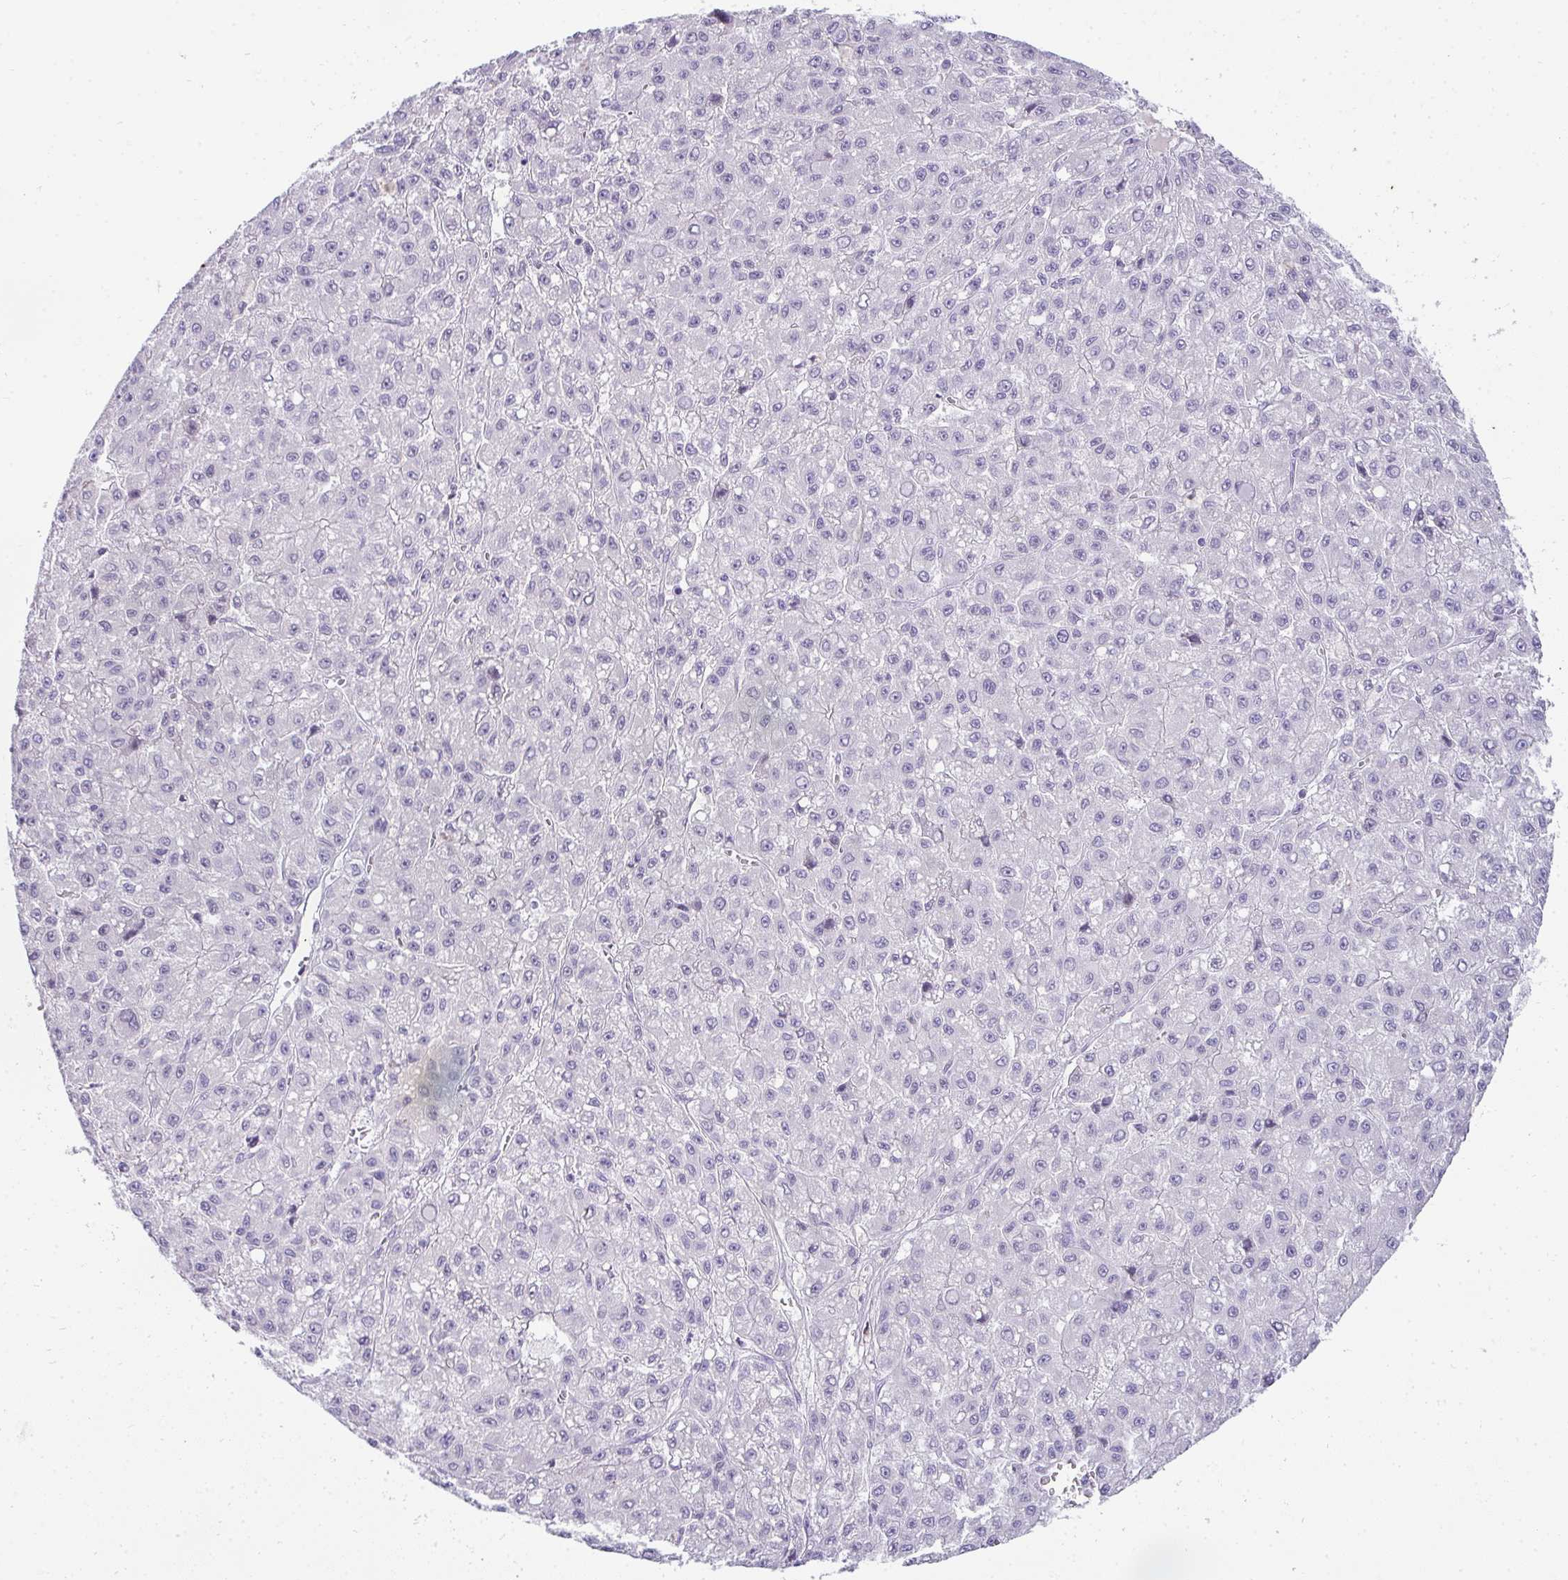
{"staining": {"intensity": "negative", "quantity": "none", "location": "none"}, "tissue": "liver cancer", "cell_type": "Tumor cells", "image_type": "cancer", "snomed": [{"axis": "morphology", "description": "Carcinoma, Hepatocellular, NOS"}, {"axis": "topography", "description": "Liver"}], "caption": "Human liver cancer (hepatocellular carcinoma) stained for a protein using immunohistochemistry shows no staining in tumor cells.", "gene": "AK5", "patient": {"sex": "male", "age": 70}}